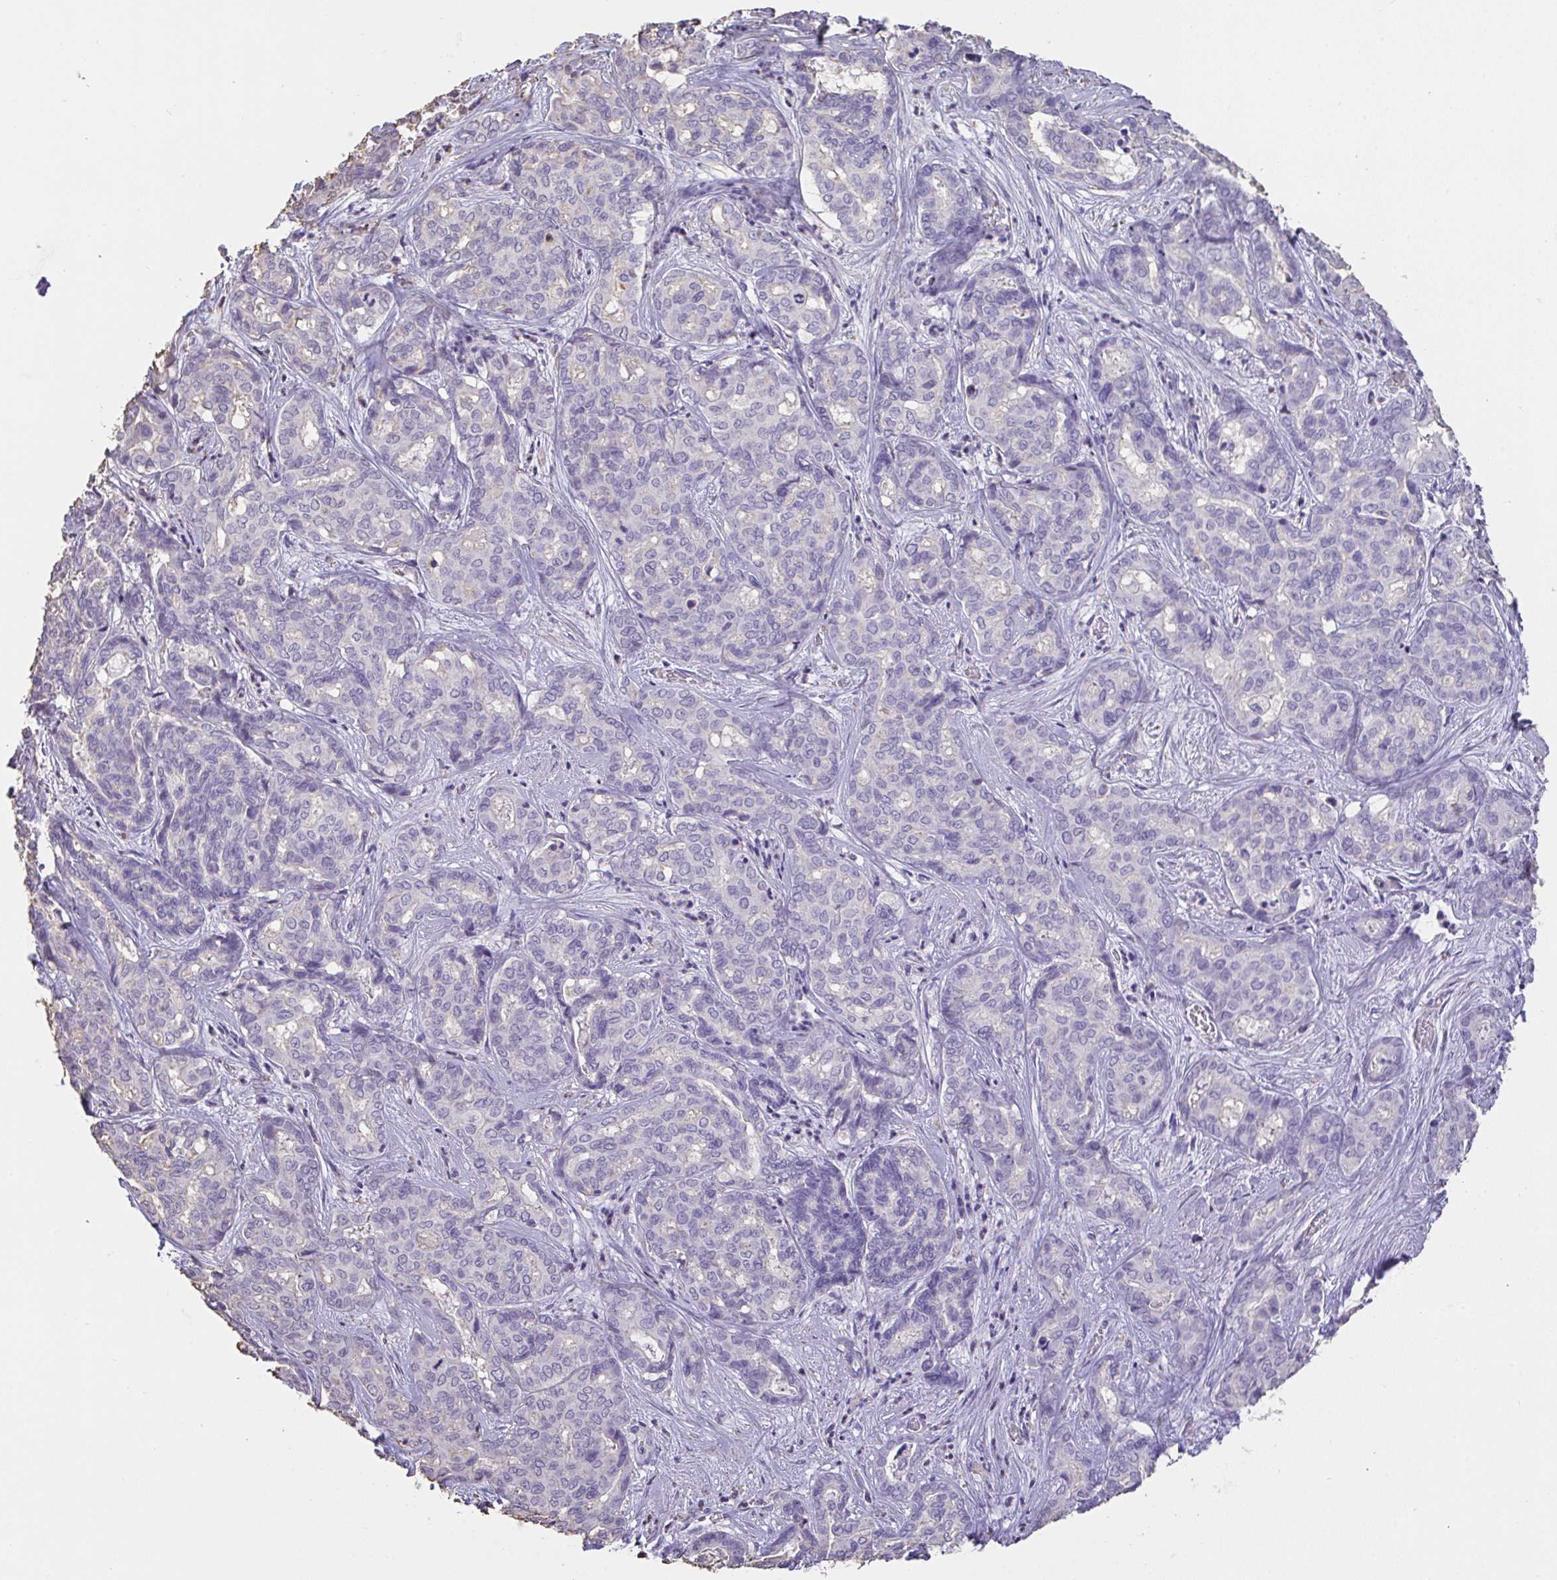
{"staining": {"intensity": "negative", "quantity": "none", "location": "none"}, "tissue": "liver cancer", "cell_type": "Tumor cells", "image_type": "cancer", "snomed": [{"axis": "morphology", "description": "Cholangiocarcinoma"}, {"axis": "topography", "description": "Liver"}], "caption": "Immunohistochemistry (IHC) of human liver cancer (cholangiocarcinoma) exhibits no positivity in tumor cells.", "gene": "IL23R", "patient": {"sex": "female", "age": 64}}